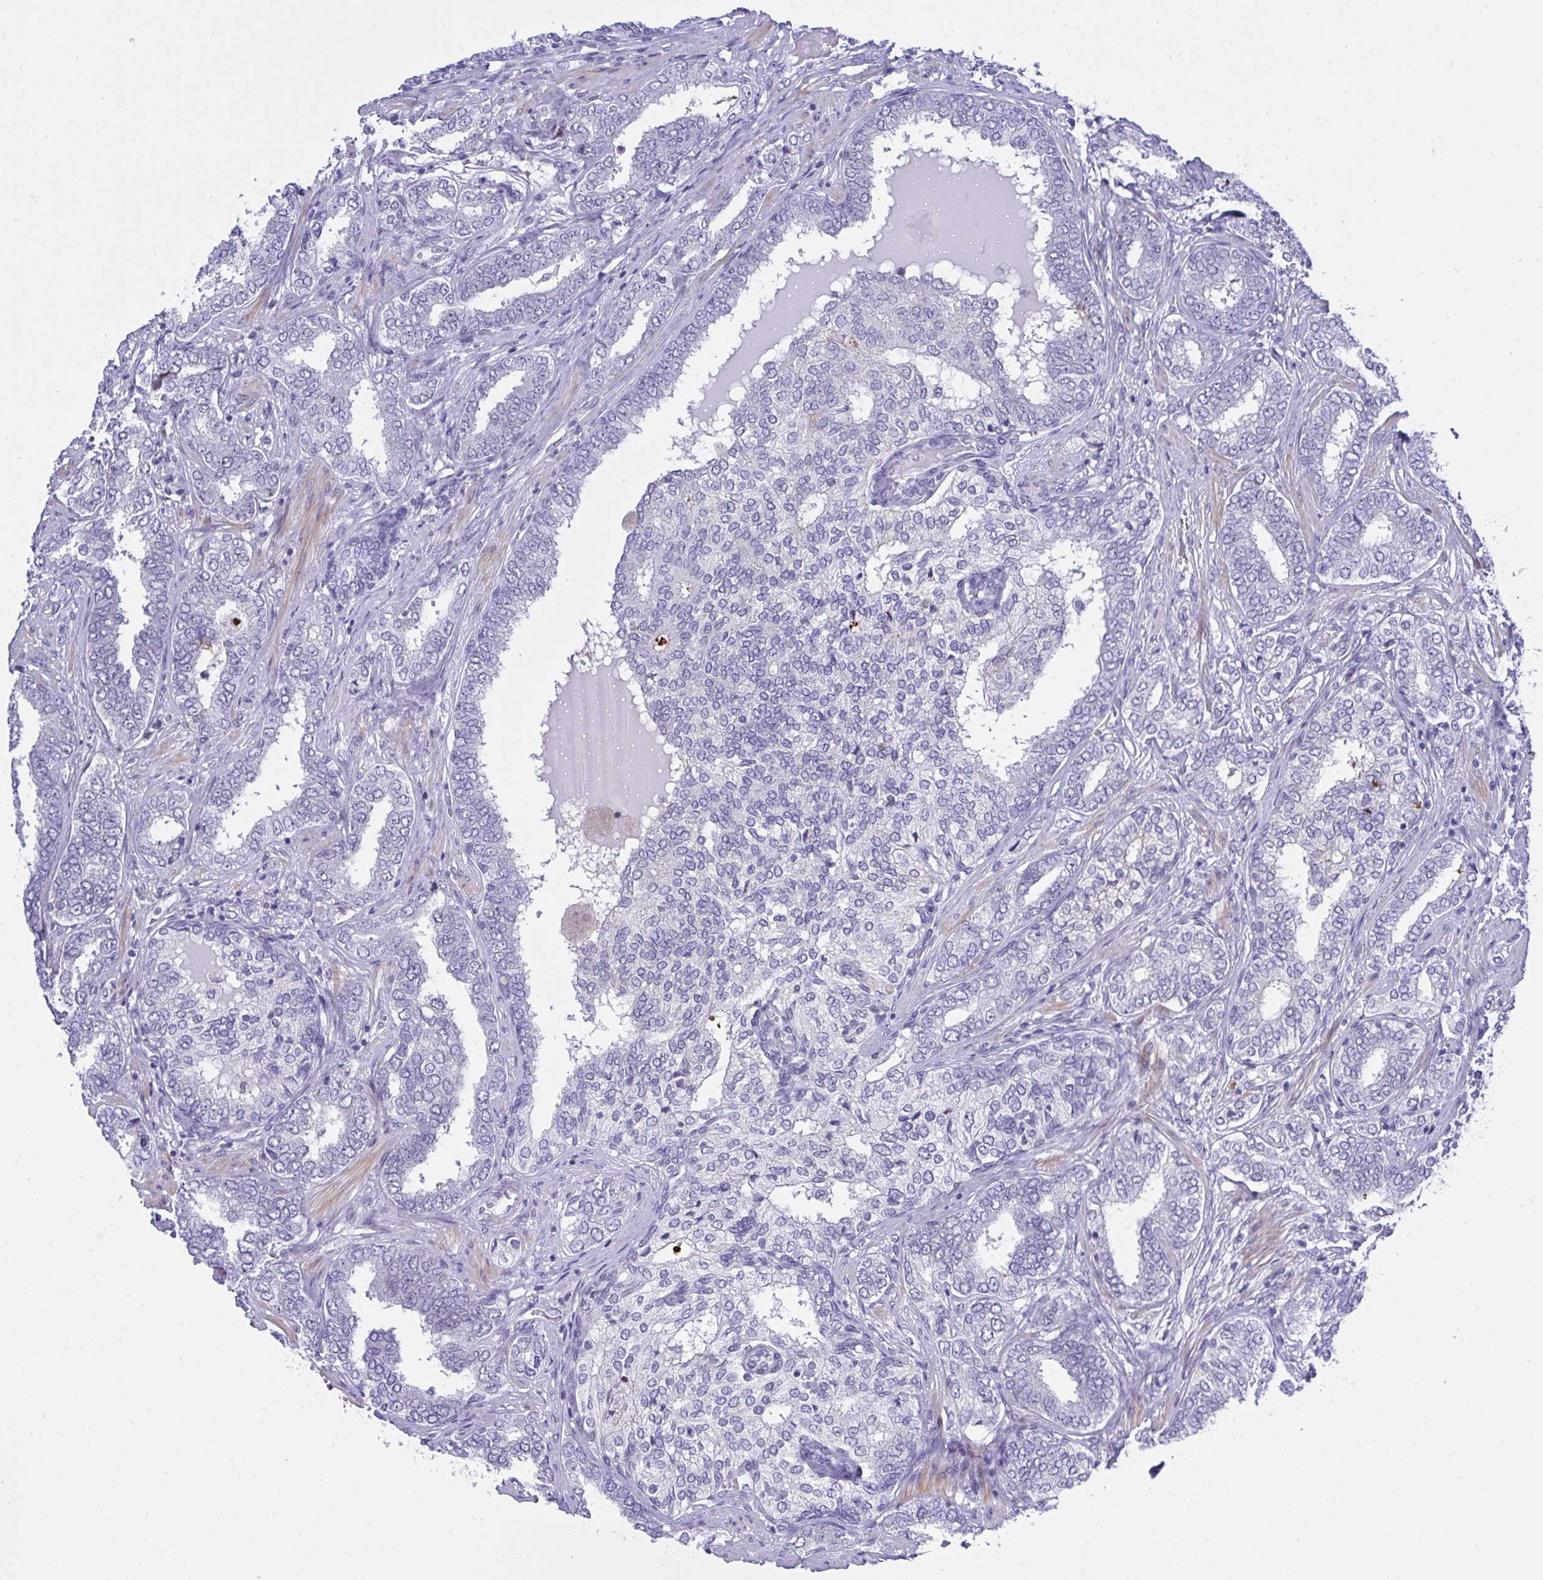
{"staining": {"intensity": "negative", "quantity": "none", "location": "none"}, "tissue": "prostate cancer", "cell_type": "Tumor cells", "image_type": "cancer", "snomed": [{"axis": "morphology", "description": "Adenocarcinoma, High grade"}, {"axis": "topography", "description": "Prostate"}], "caption": "Immunohistochemical staining of human prostate cancer demonstrates no significant staining in tumor cells.", "gene": "FBXL22", "patient": {"sex": "male", "age": 72}}